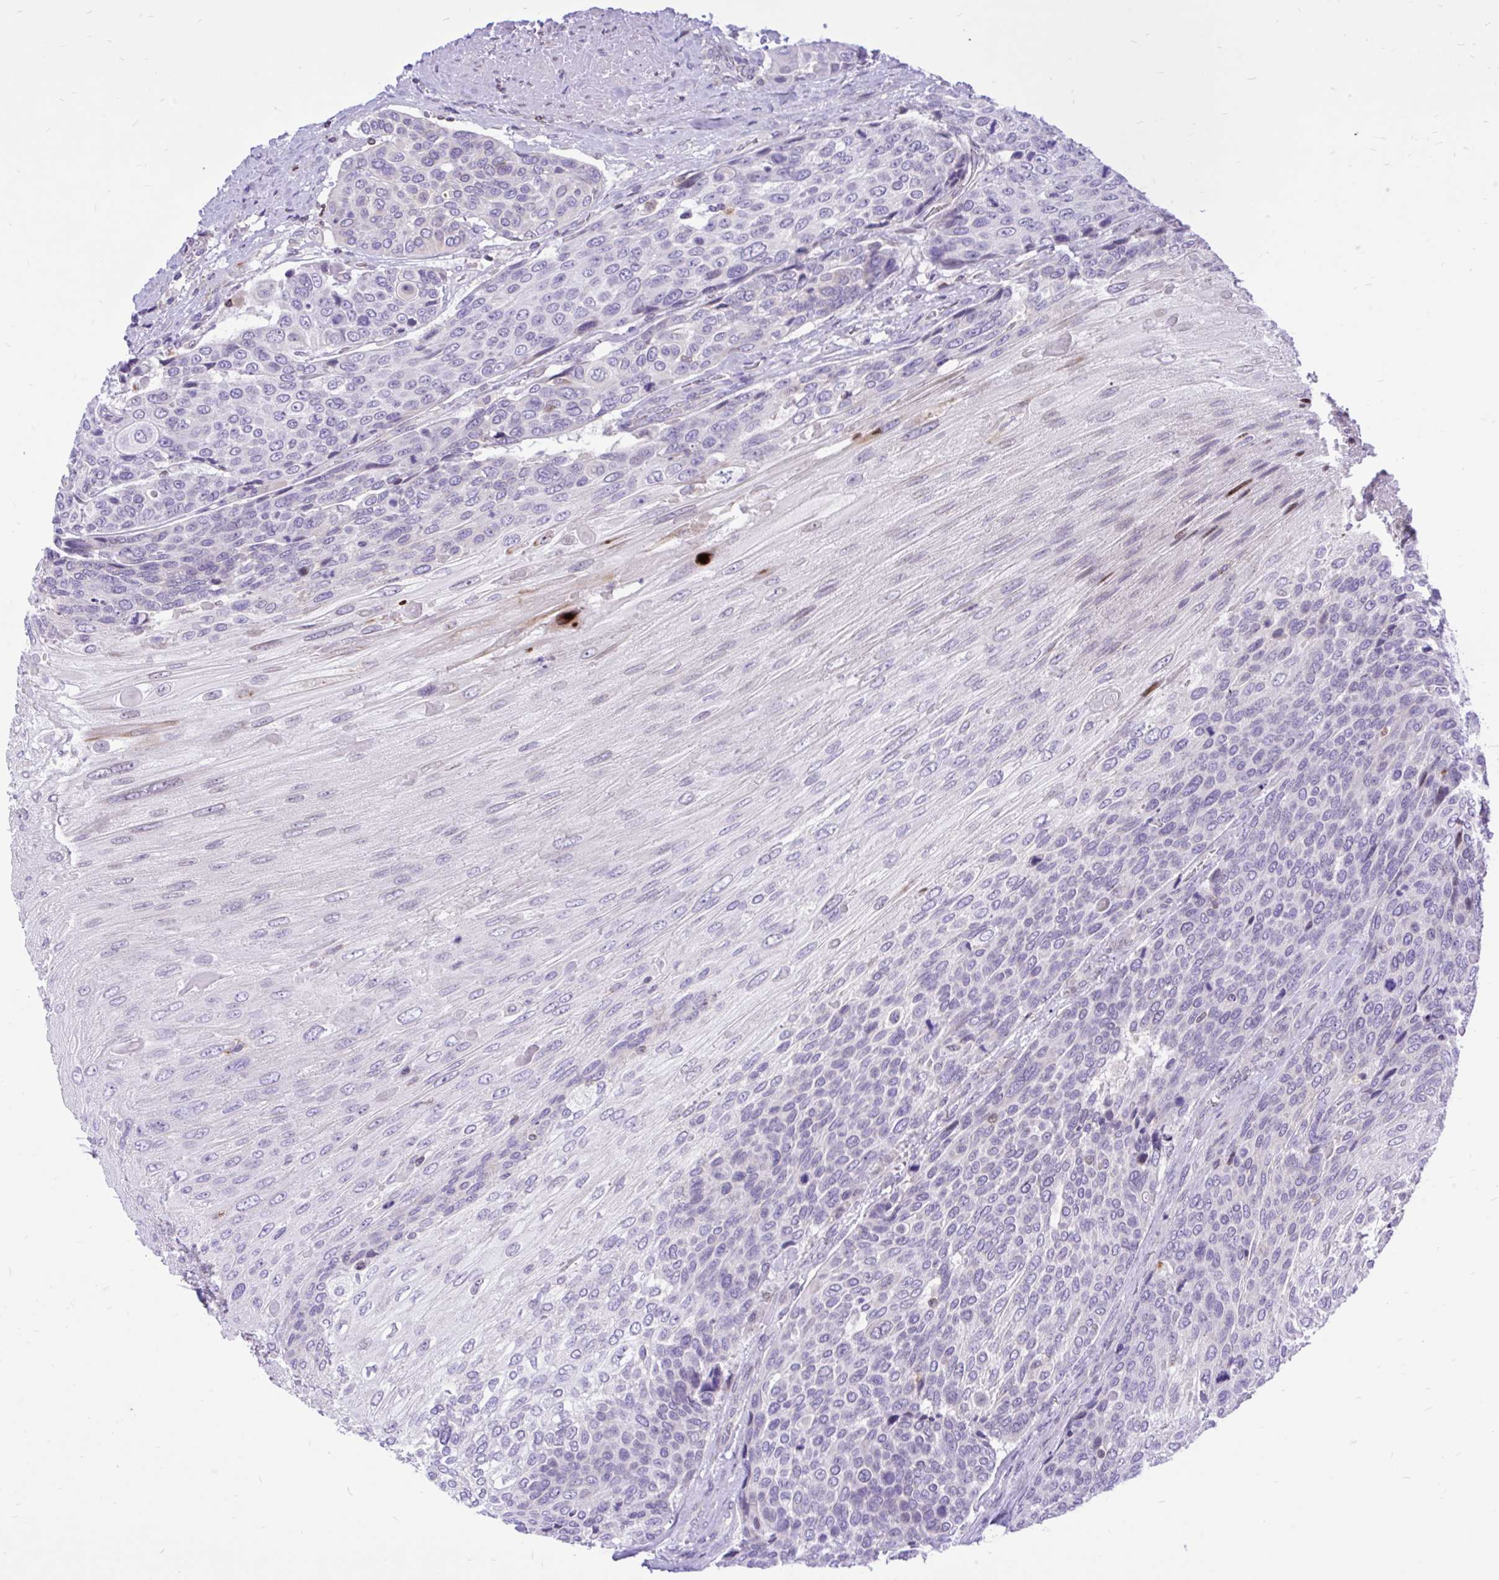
{"staining": {"intensity": "negative", "quantity": "none", "location": "none"}, "tissue": "urothelial cancer", "cell_type": "Tumor cells", "image_type": "cancer", "snomed": [{"axis": "morphology", "description": "Urothelial carcinoma, High grade"}, {"axis": "topography", "description": "Urinary bladder"}], "caption": "There is no significant staining in tumor cells of urothelial carcinoma (high-grade).", "gene": "CXCL8", "patient": {"sex": "female", "age": 70}}